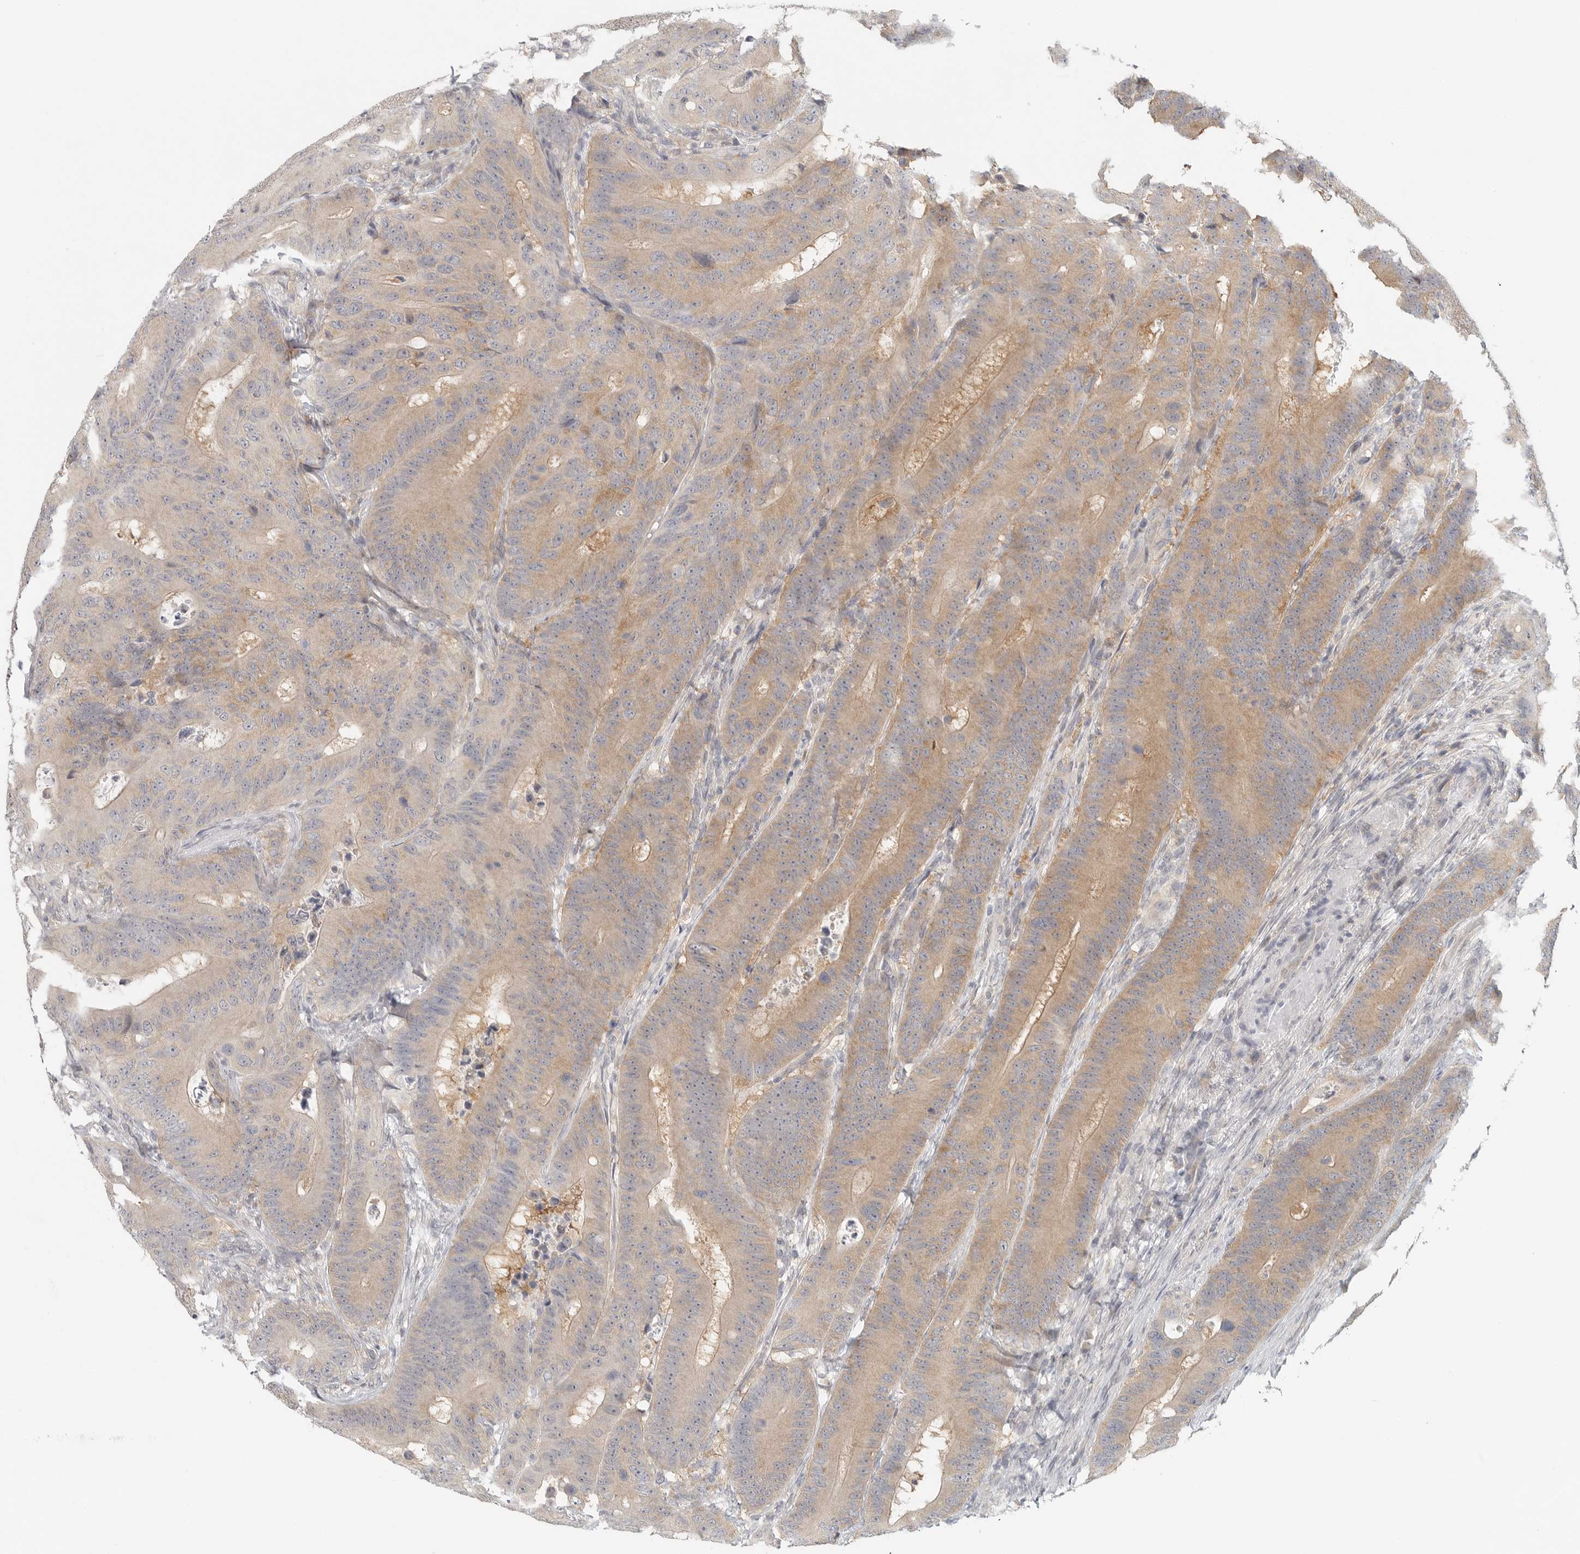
{"staining": {"intensity": "weak", "quantity": "25%-75%", "location": "cytoplasmic/membranous"}, "tissue": "colorectal cancer", "cell_type": "Tumor cells", "image_type": "cancer", "snomed": [{"axis": "morphology", "description": "Adenocarcinoma, NOS"}, {"axis": "topography", "description": "Colon"}], "caption": "The histopathology image displays immunohistochemical staining of colorectal adenocarcinoma. There is weak cytoplasmic/membranous positivity is appreciated in approximately 25%-75% of tumor cells.", "gene": "HDAC6", "patient": {"sex": "male", "age": 83}}